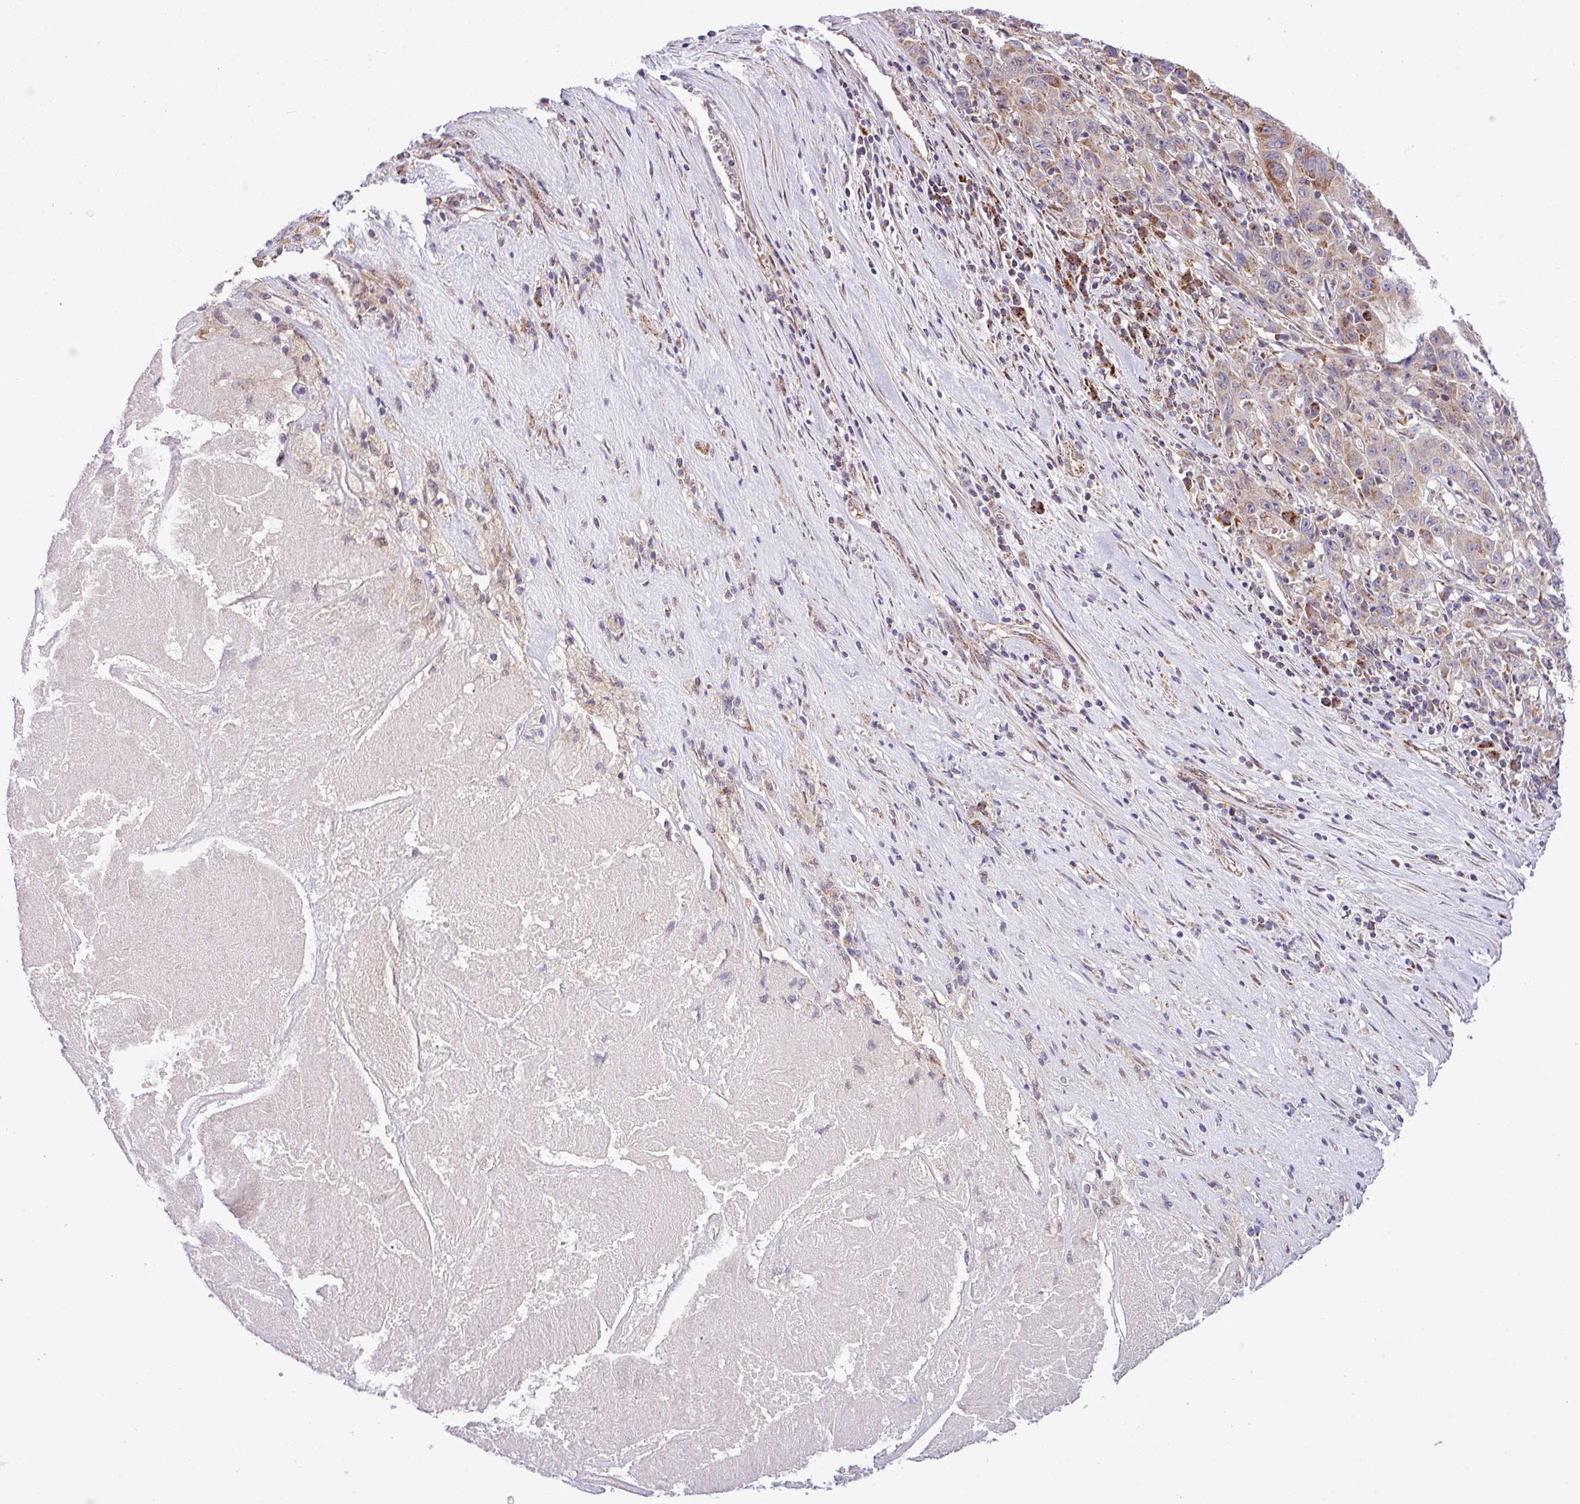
{"staining": {"intensity": "moderate", "quantity": "25%-75%", "location": "cytoplasmic/membranous"}, "tissue": "pancreatic cancer", "cell_type": "Tumor cells", "image_type": "cancer", "snomed": [{"axis": "morphology", "description": "Adenocarcinoma, NOS"}, {"axis": "topography", "description": "Pancreas"}], "caption": "Human adenocarcinoma (pancreatic) stained for a protein (brown) demonstrates moderate cytoplasmic/membranous positive expression in approximately 25%-75% of tumor cells.", "gene": "B3GNT9", "patient": {"sex": "male", "age": 63}}